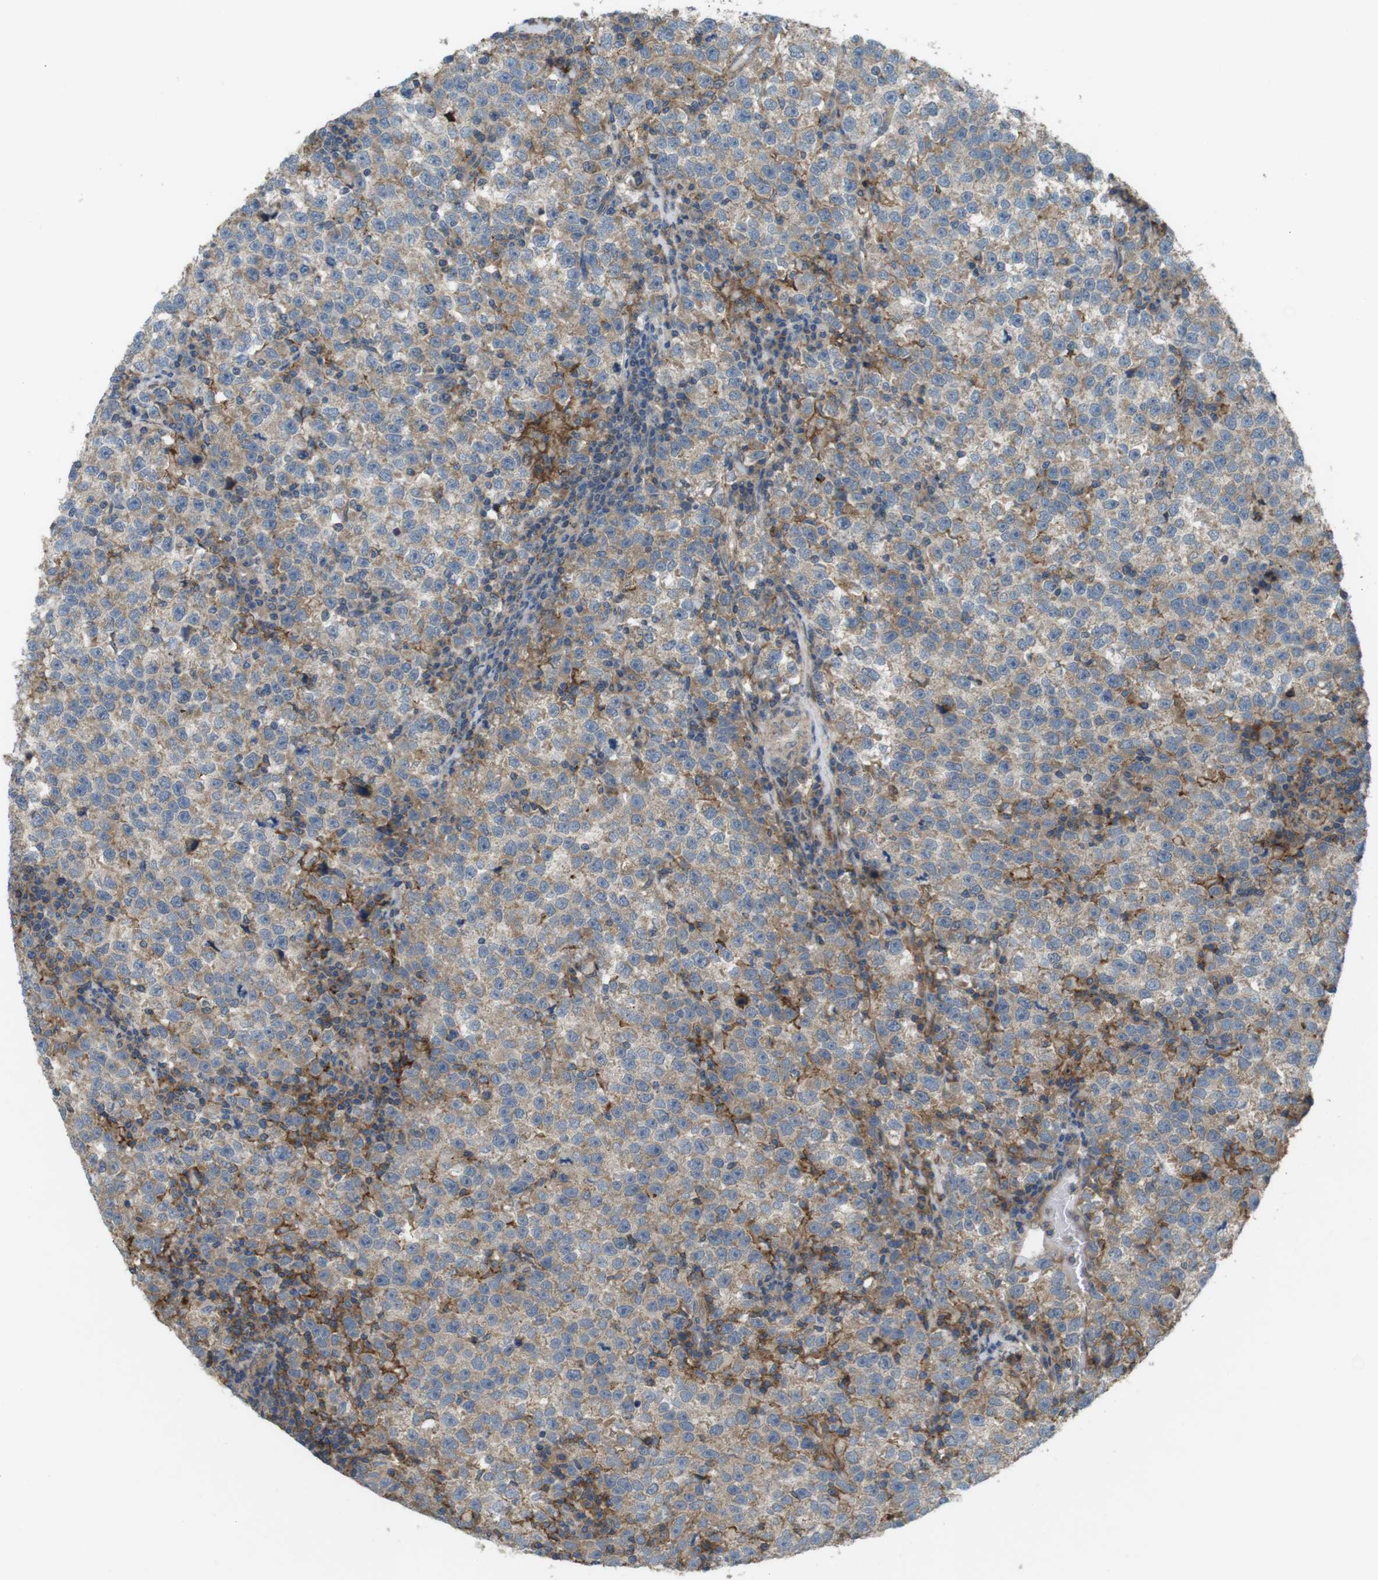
{"staining": {"intensity": "weak", "quantity": ">75%", "location": "cytoplasmic/membranous"}, "tissue": "testis cancer", "cell_type": "Tumor cells", "image_type": "cancer", "snomed": [{"axis": "morphology", "description": "Seminoma, NOS"}, {"axis": "topography", "description": "Testis"}], "caption": "IHC image of seminoma (testis) stained for a protein (brown), which demonstrates low levels of weak cytoplasmic/membranous positivity in about >75% of tumor cells.", "gene": "DDAH2", "patient": {"sex": "male", "age": 43}}